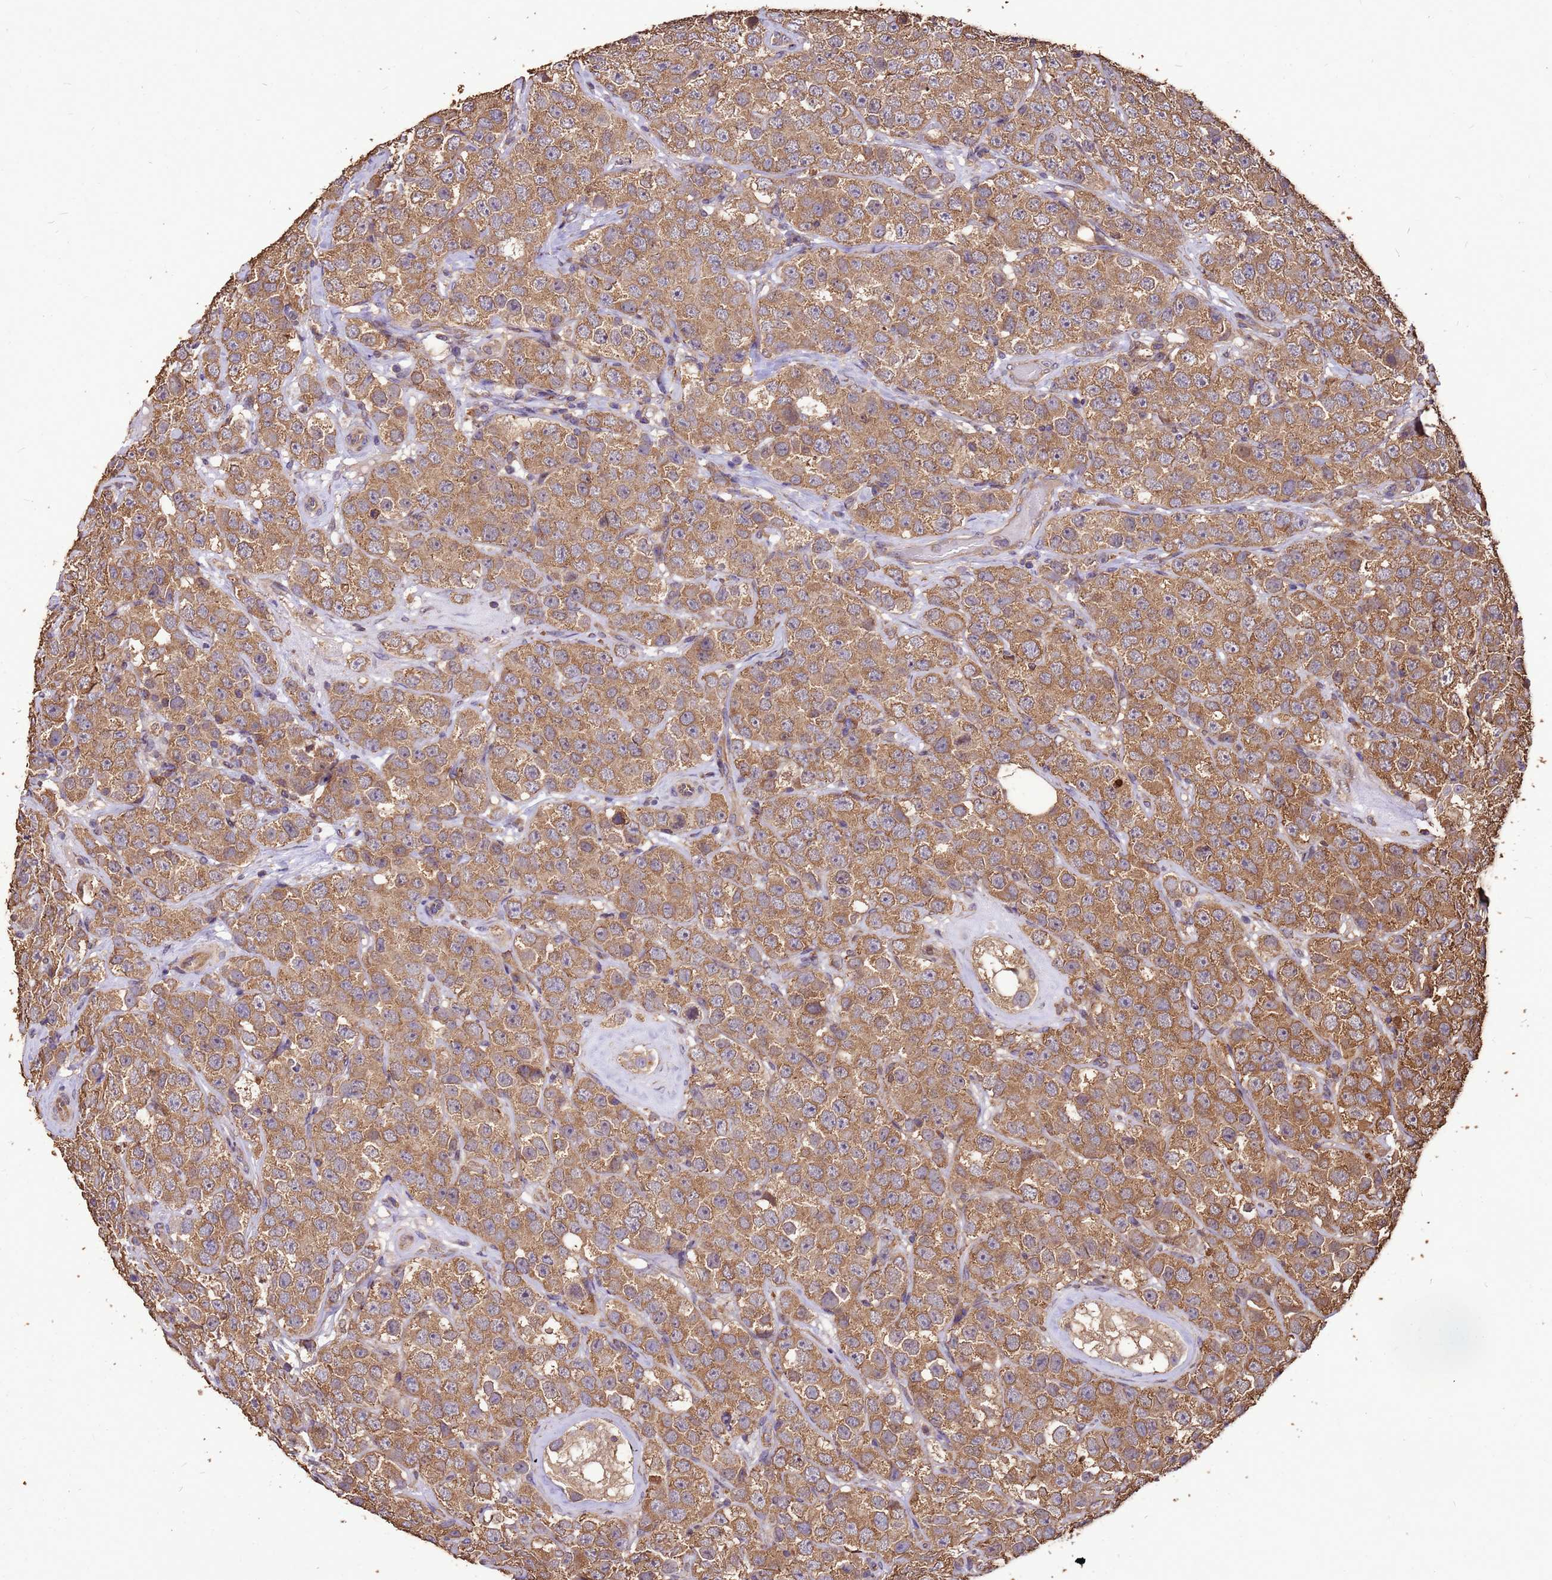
{"staining": {"intensity": "moderate", "quantity": ">75%", "location": "cytoplasmic/membranous"}, "tissue": "testis cancer", "cell_type": "Tumor cells", "image_type": "cancer", "snomed": [{"axis": "morphology", "description": "Seminoma, NOS"}, {"axis": "topography", "description": "Testis"}], "caption": "Human seminoma (testis) stained with a protein marker displays moderate staining in tumor cells.", "gene": "ZNF618", "patient": {"sex": "male", "age": 28}}